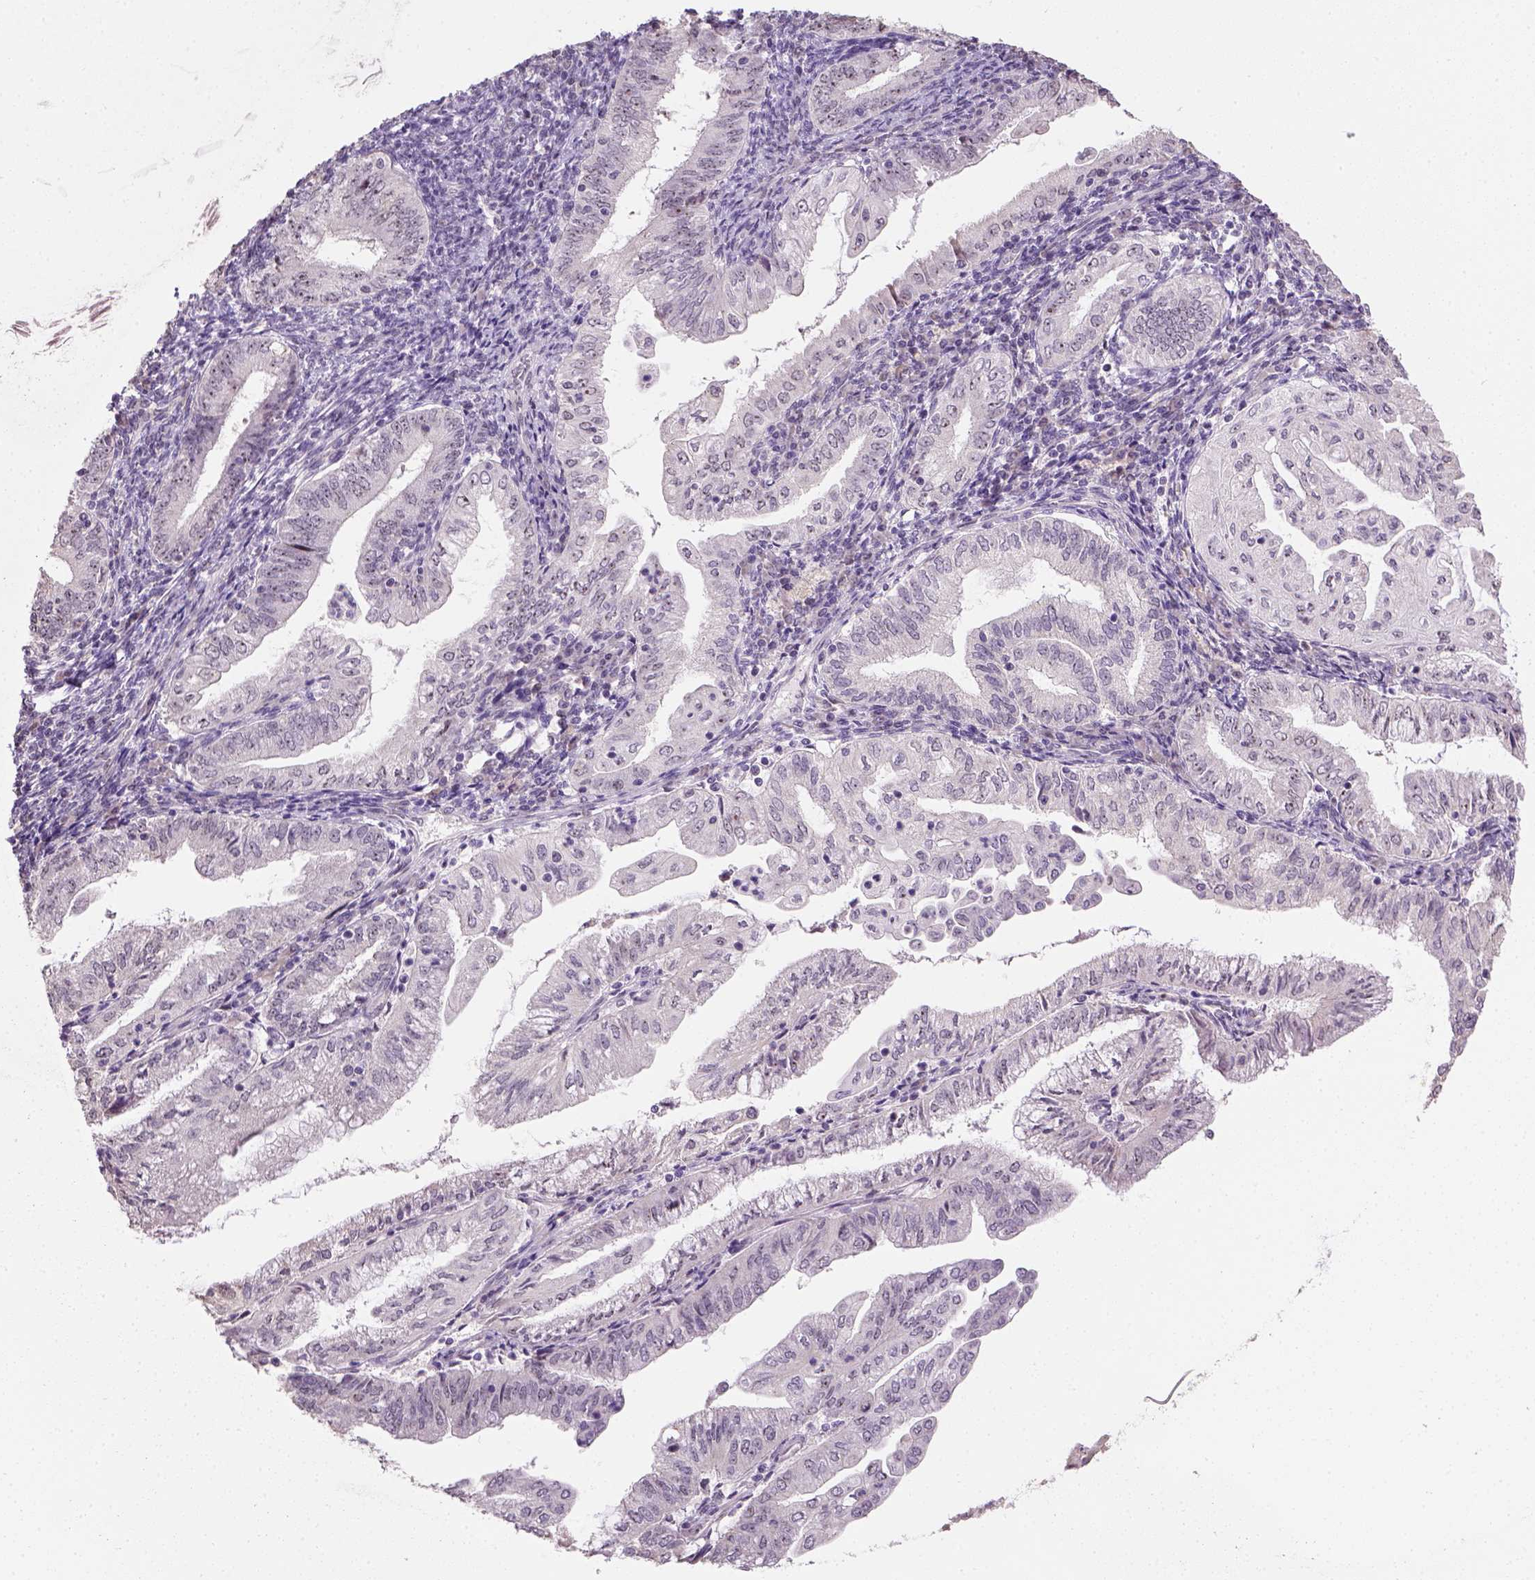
{"staining": {"intensity": "negative", "quantity": "none", "location": "none"}, "tissue": "endometrial cancer", "cell_type": "Tumor cells", "image_type": "cancer", "snomed": [{"axis": "morphology", "description": "Adenocarcinoma, NOS"}, {"axis": "topography", "description": "Endometrium"}], "caption": "High power microscopy photomicrograph of an immunohistochemistry (IHC) image of endometrial cancer (adenocarcinoma), revealing no significant staining in tumor cells.", "gene": "DDX50", "patient": {"sex": "female", "age": 55}}